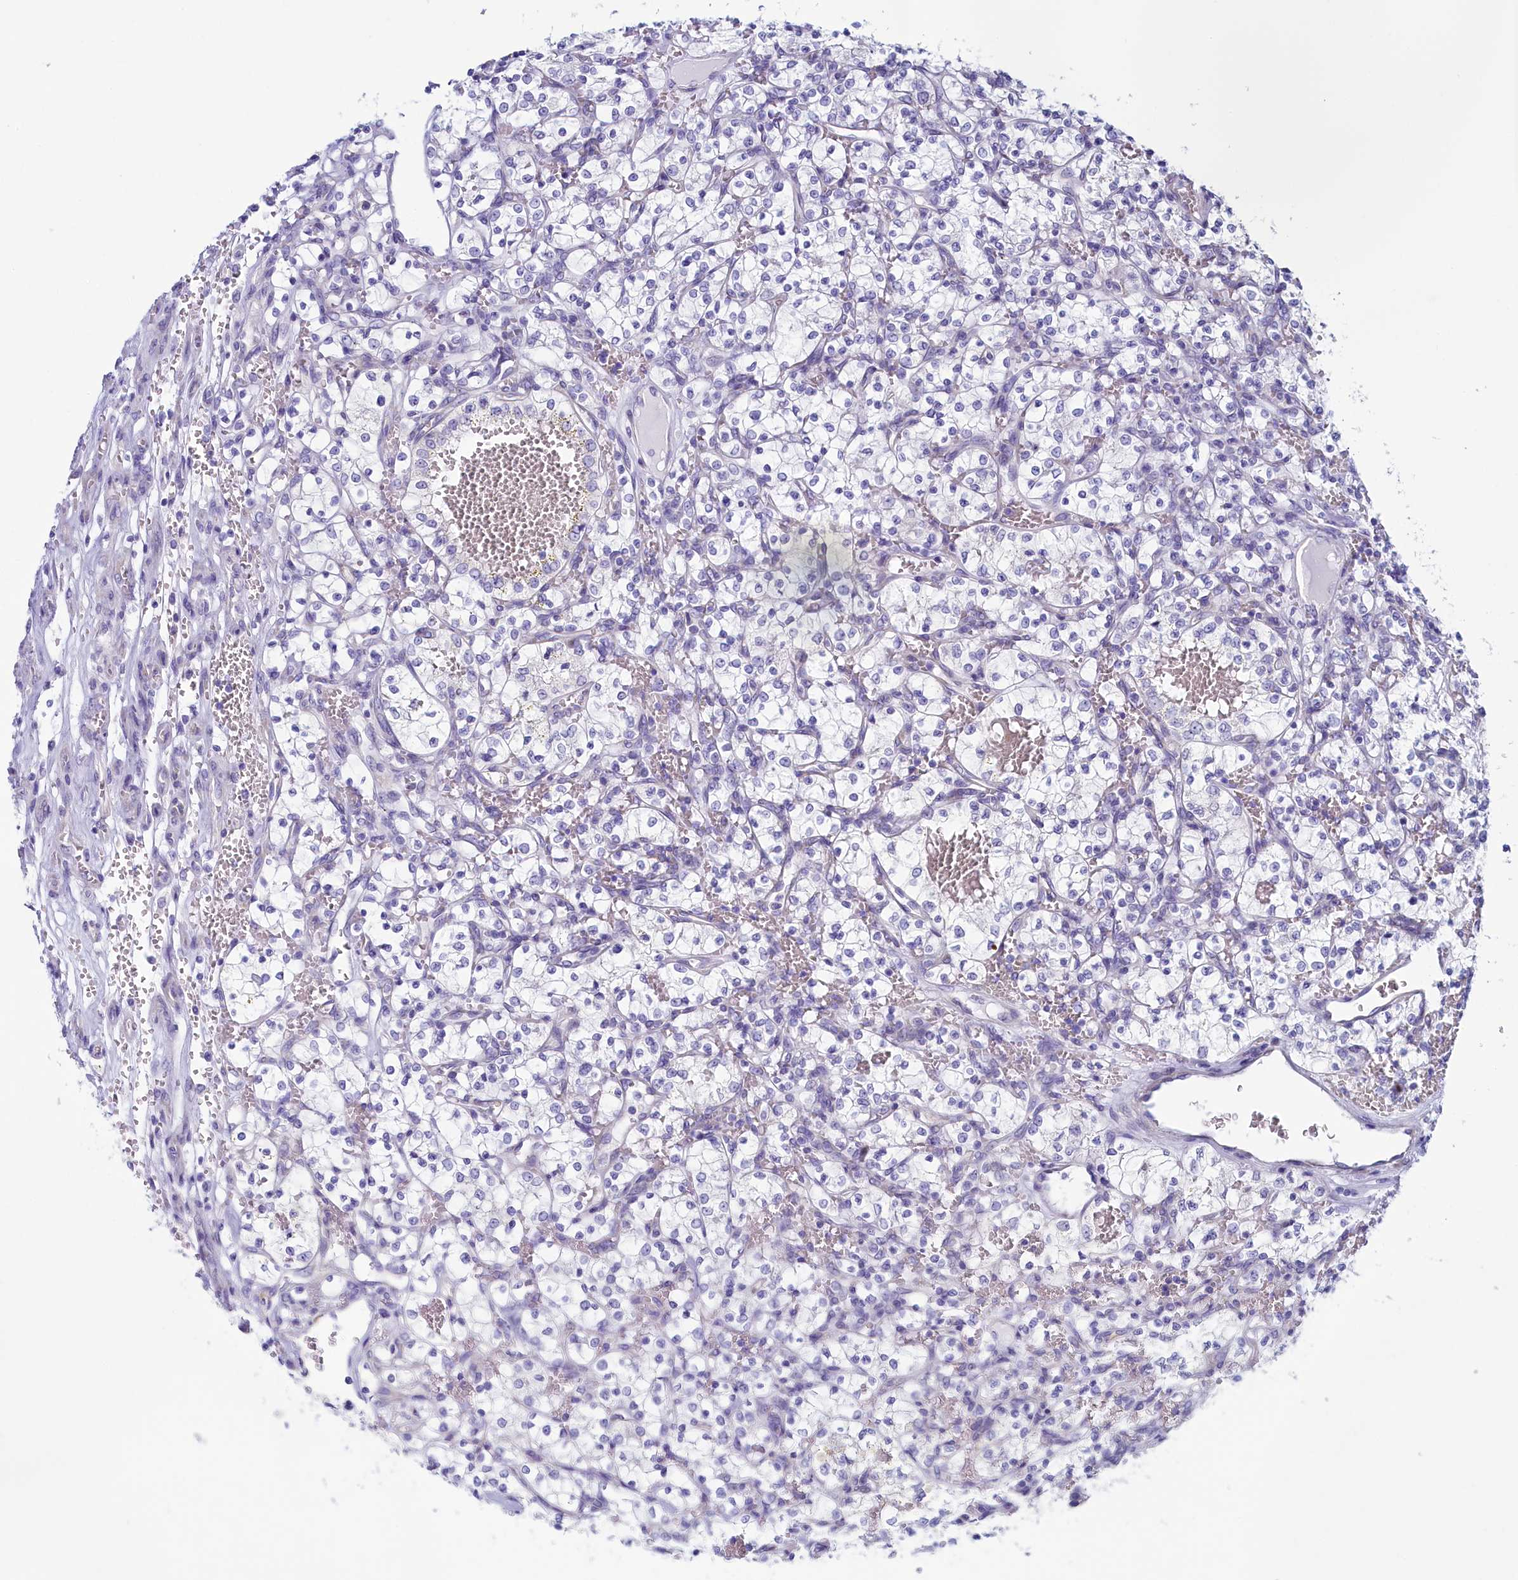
{"staining": {"intensity": "negative", "quantity": "none", "location": "none"}, "tissue": "renal cancer", "cell_type": "Tumor cells", "image_type": "cancer", "snomed": [{"axis": "morphology", "description": "Adenocarcinoma, NOS"}, {"axis": "topography", "description": "Kidney"}], "caption": "Photomicrograph shows no significant protein expression in tumor cells of renal cancer.", "gene": "SKA3", "patient": {"sex": "female", "age": 69}}